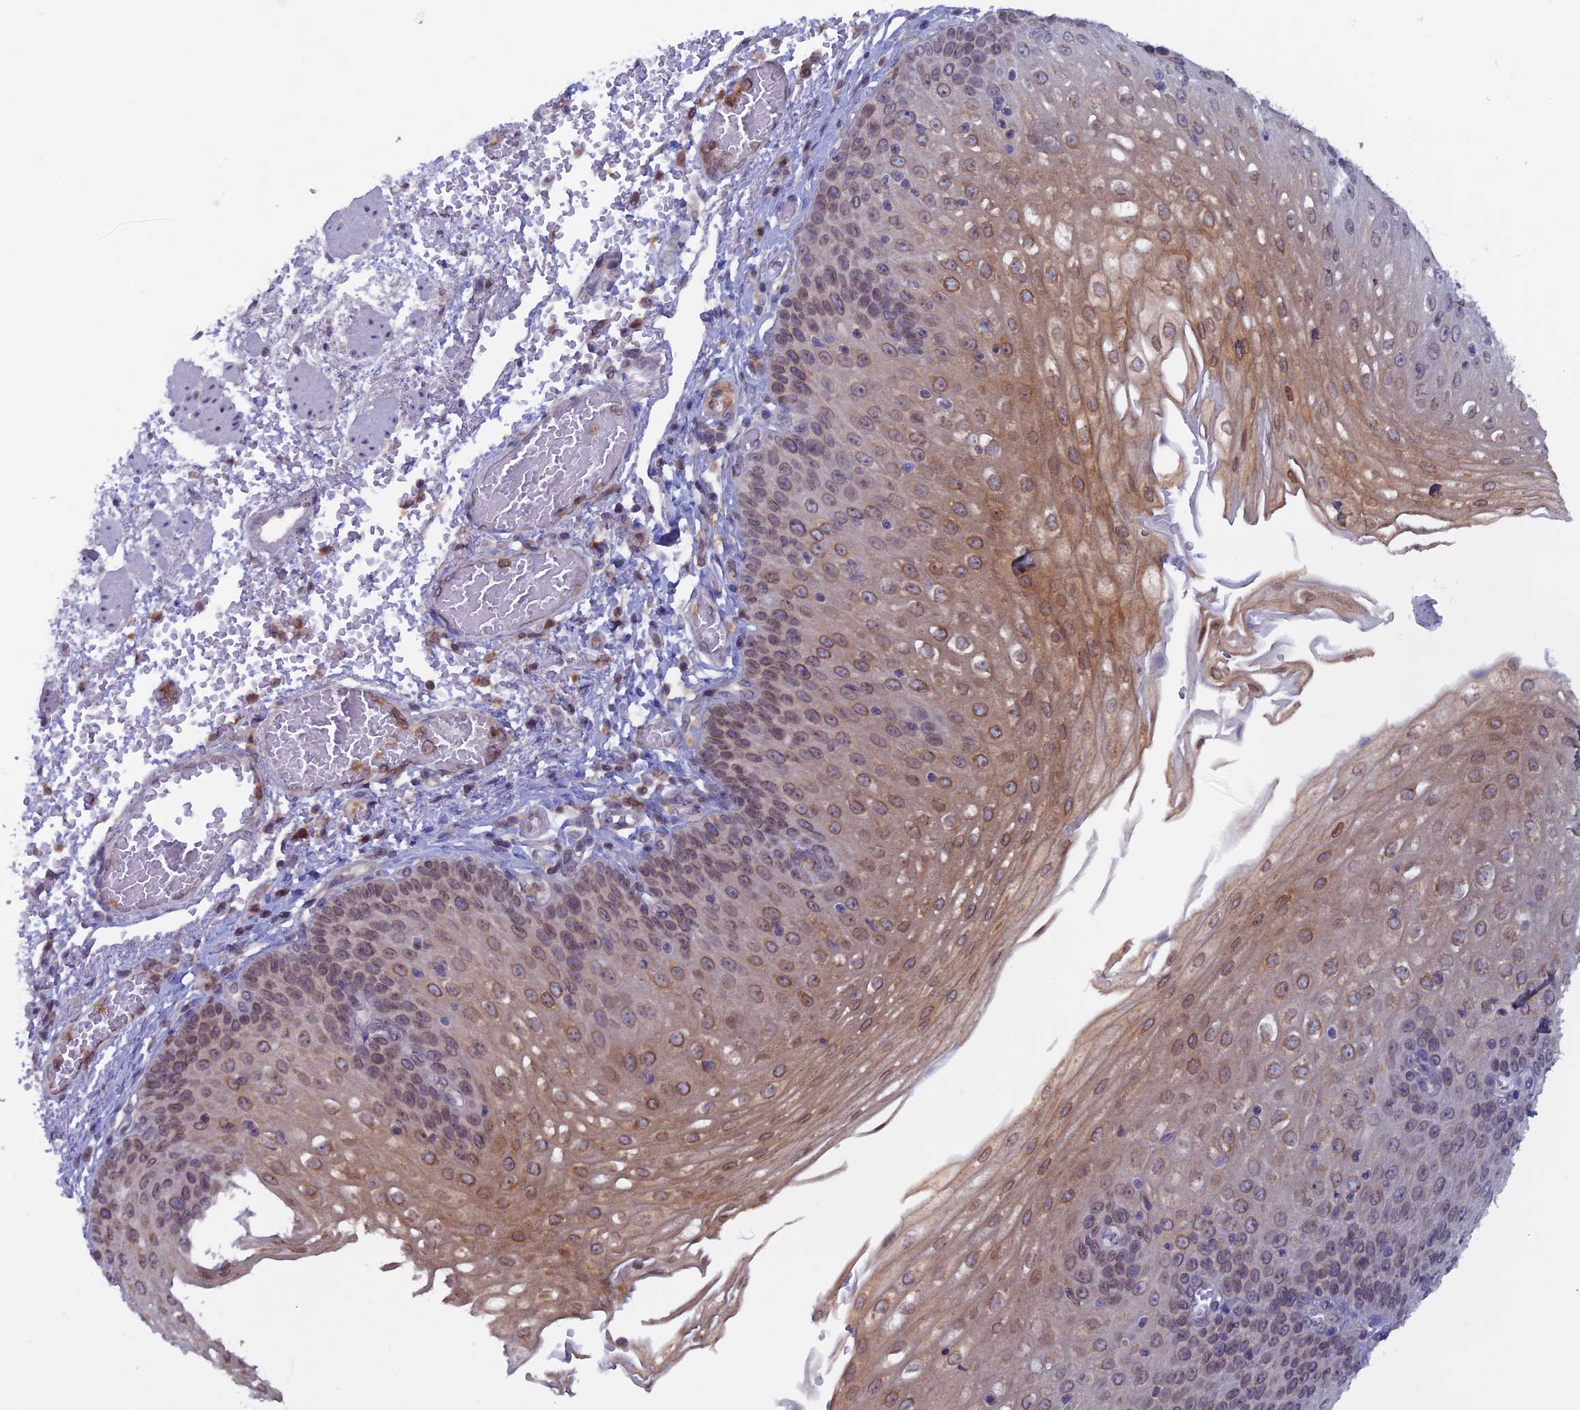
{"staining": {"intensity": "strong", "quantity": "25%-75%", "location": "cytoplasmic/membranous,nuclear"}, "tissue": "esophagus", "cell_type": "Squamous epithelial cells", "image_type": "normal", "snomed": [{"axis": "morphology", "description": "Normal tissue, NOS"}, {"axis": "topography", "description": "Esophagus"}], "caption": "Esophagus stained with a brown dye demonstrates strong cytoplasmic/membranous,nuclear positive positivity in about 25%-75% of squamous epithelial cells.", "gene": "WDR46", "patient": {"sex": "male", "age": 81}}